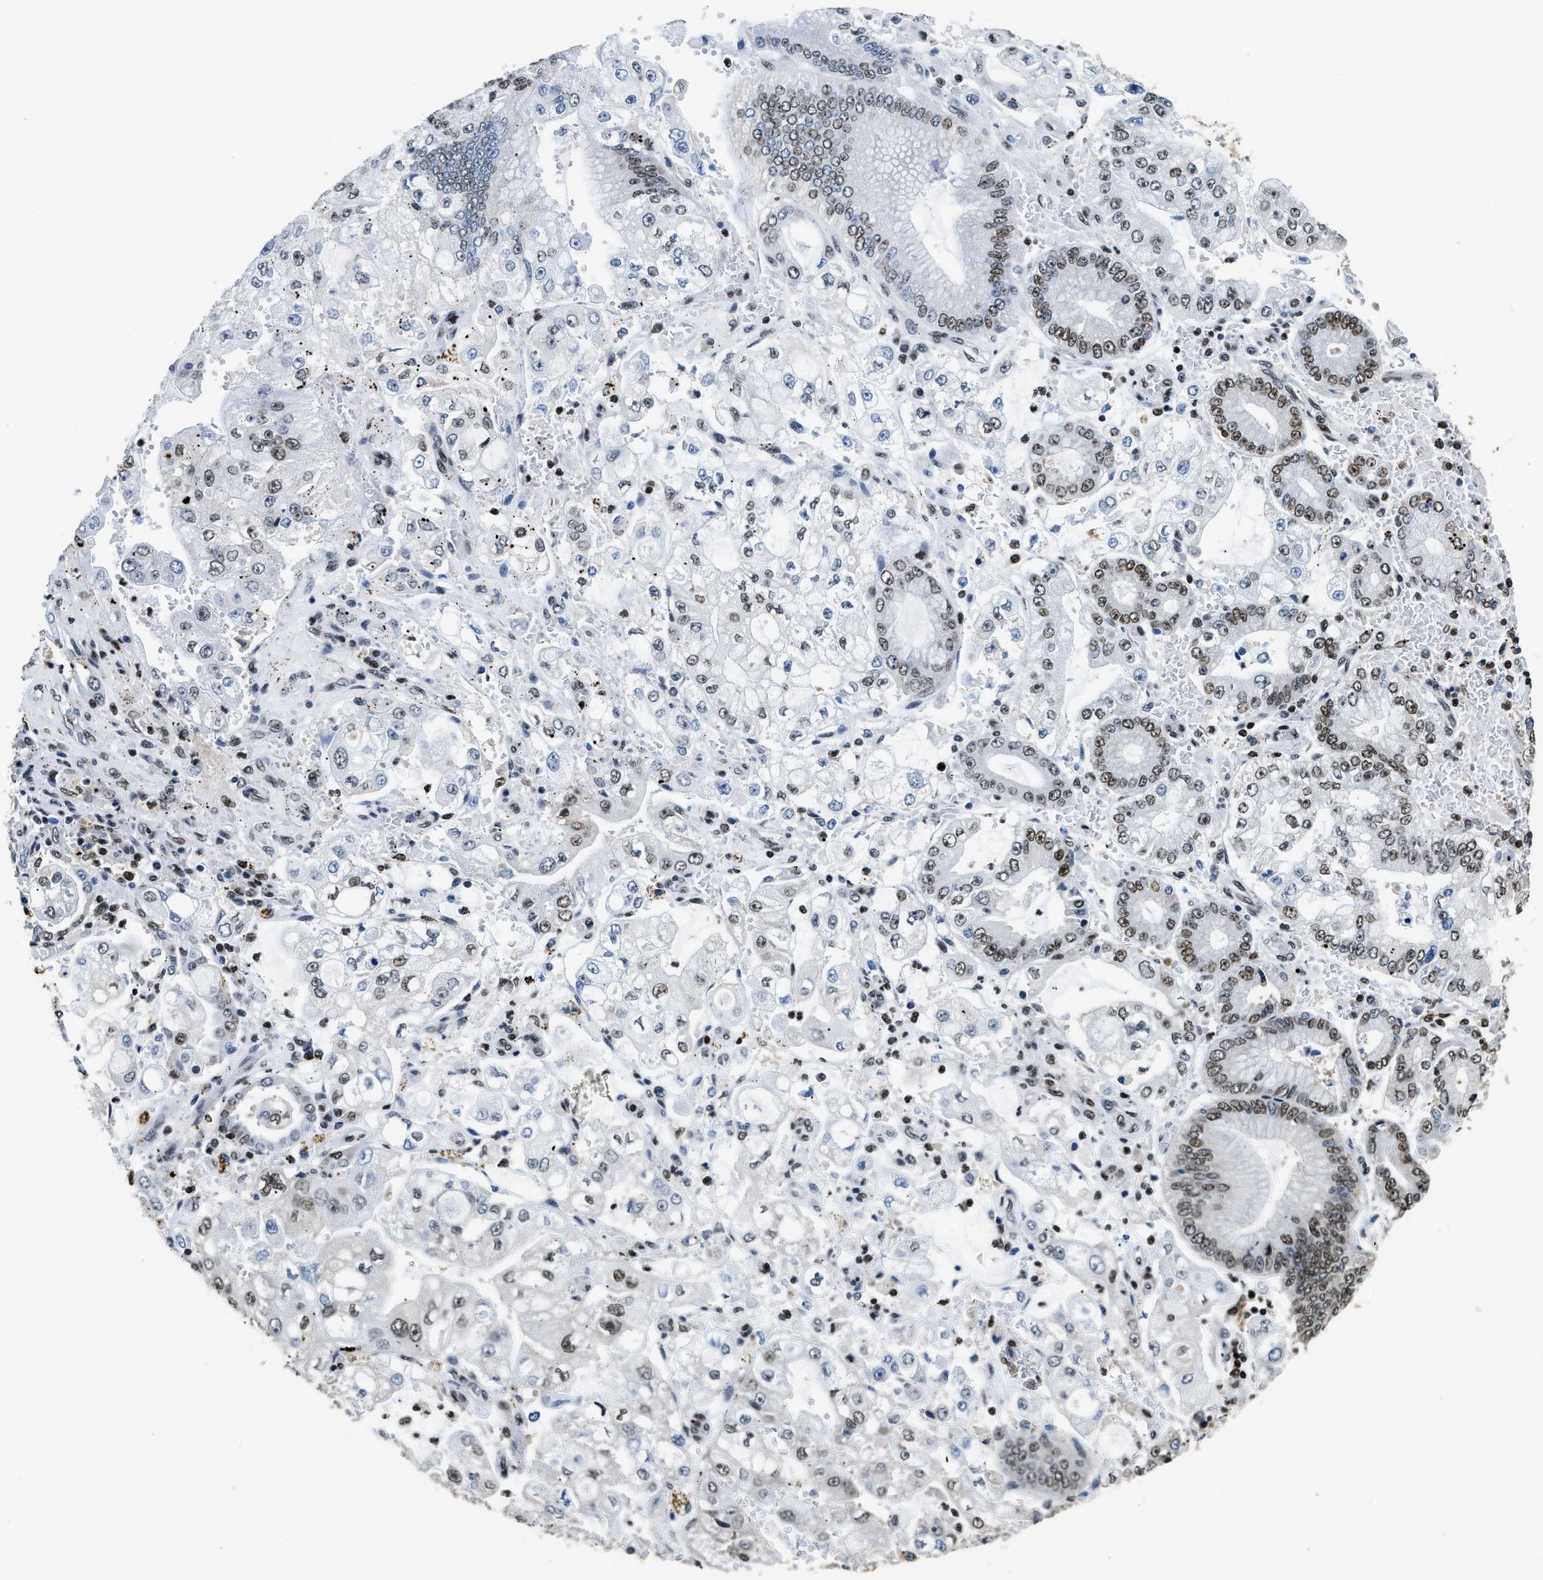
{"staining": {"intensity": "weak", "quantity": "25%-75%", "location": "nuclear"}, "tissue": "stomach cancer", "cell_type": "Tumor cells", "image_type": "cancer", "snomed": [{"axis": "morphology", "description": "Adenocarcinoma, NOS"}, {"axis": "topography", "description": "Stomach"}], "caption": "Protein staining reveals weak nuclear positivity in approximately 25%-75% of tumor cells in stomach cancer (adenocarcinoma).", "gene": "RAD21", "patient": {"sex": "male", "age": 76}}